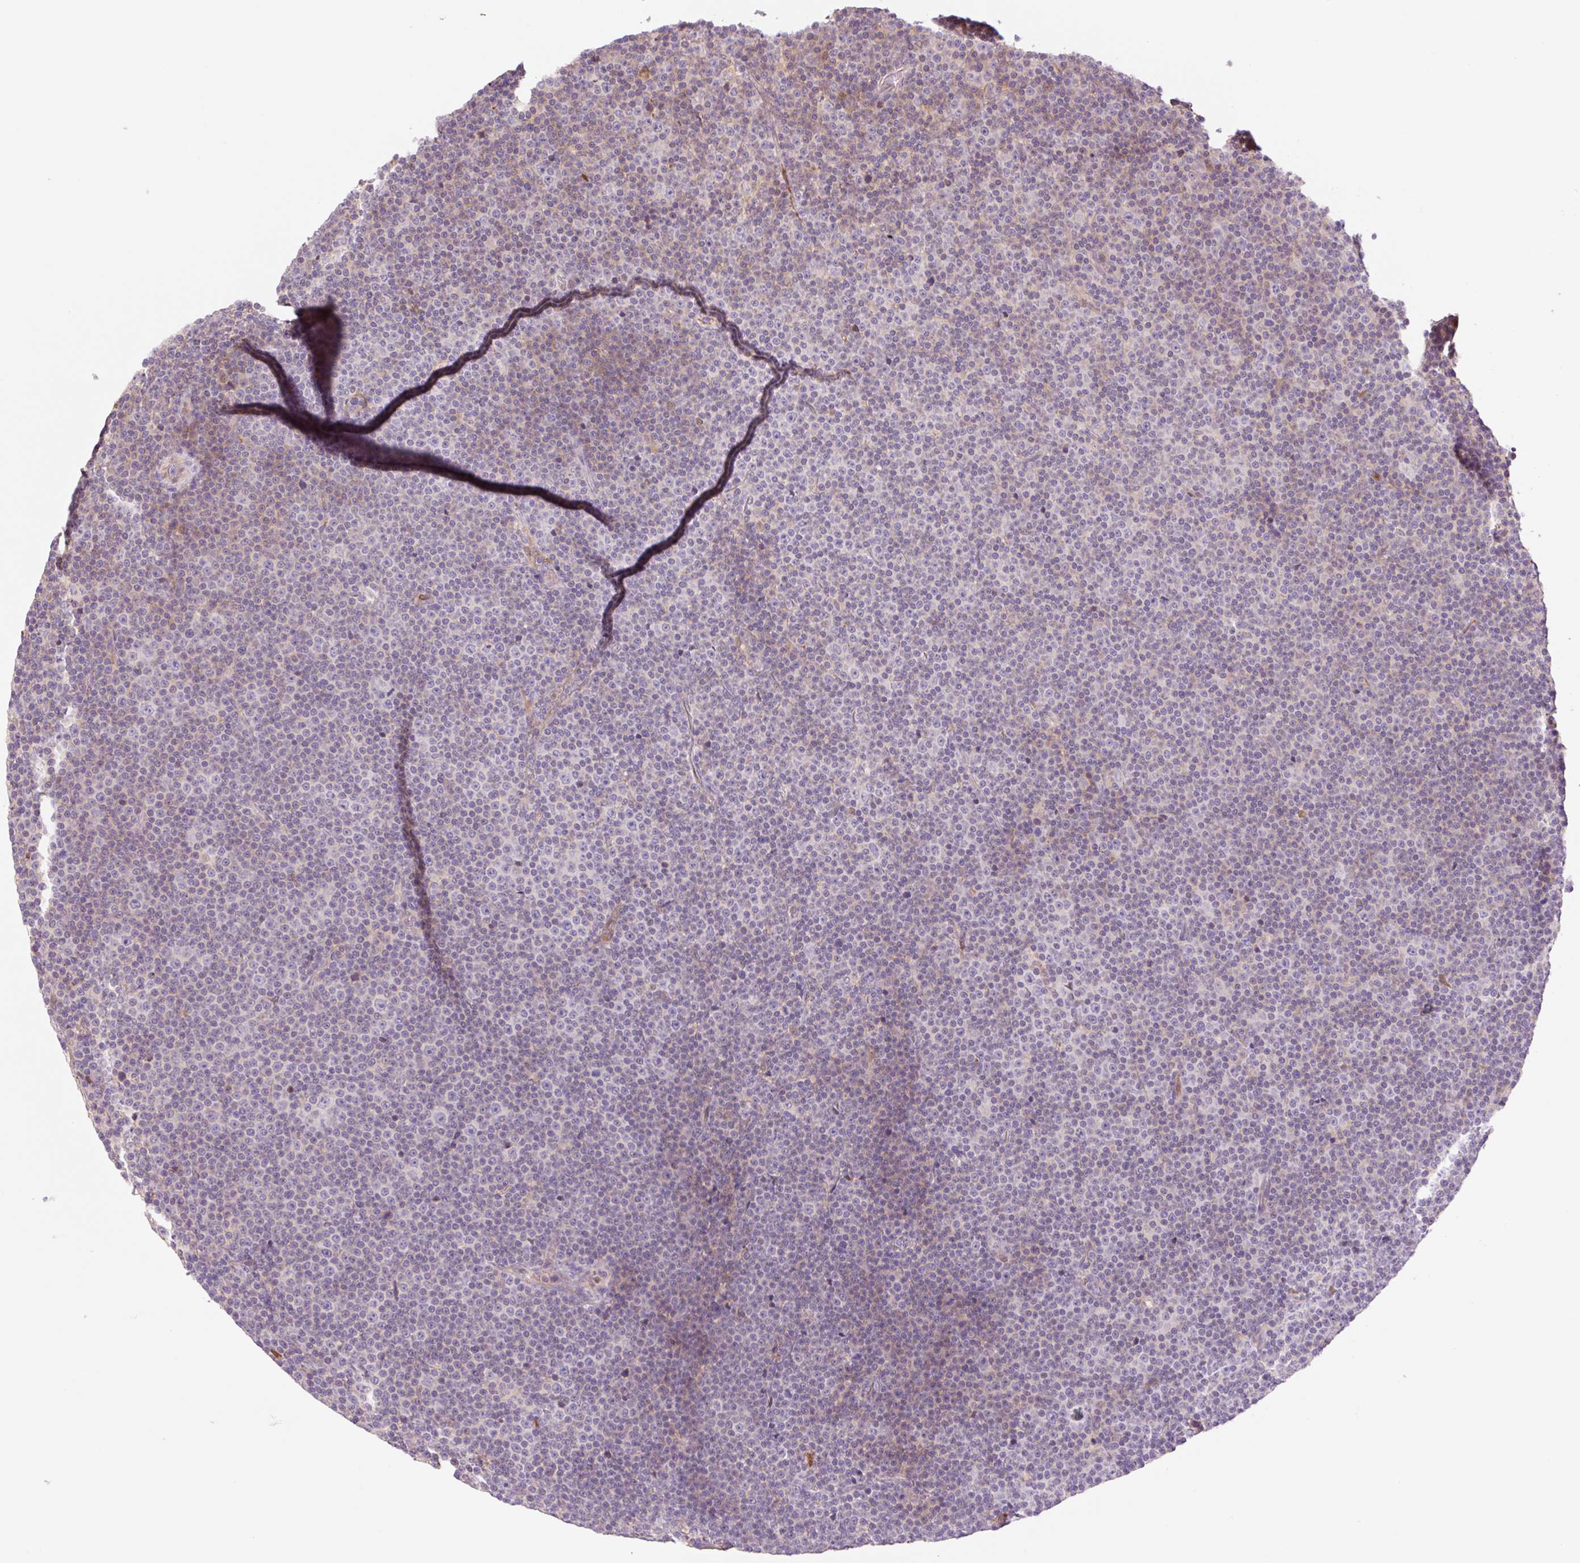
{"staining": {"intensity": "negative", "quantity": "none", "location": "none"}, "tissue": "lymphoma", "cell_type": "Tumor cells", "image_type": "cancer", "snomed": [{"axis": "morphology", "description": "Malignant lymphoma, non-Hodgkin's type, Low grade"}, {"axis": "topography", "description": "Lymph node"}], "caption": "DAB immunohistochemical staining of low-grade malignant lymphoma, non-Hodgkin's type exhibits no significant positivity in tumor cells.", "gene": "HEBP1", "patient": {"sex": "female", "age": 67}}